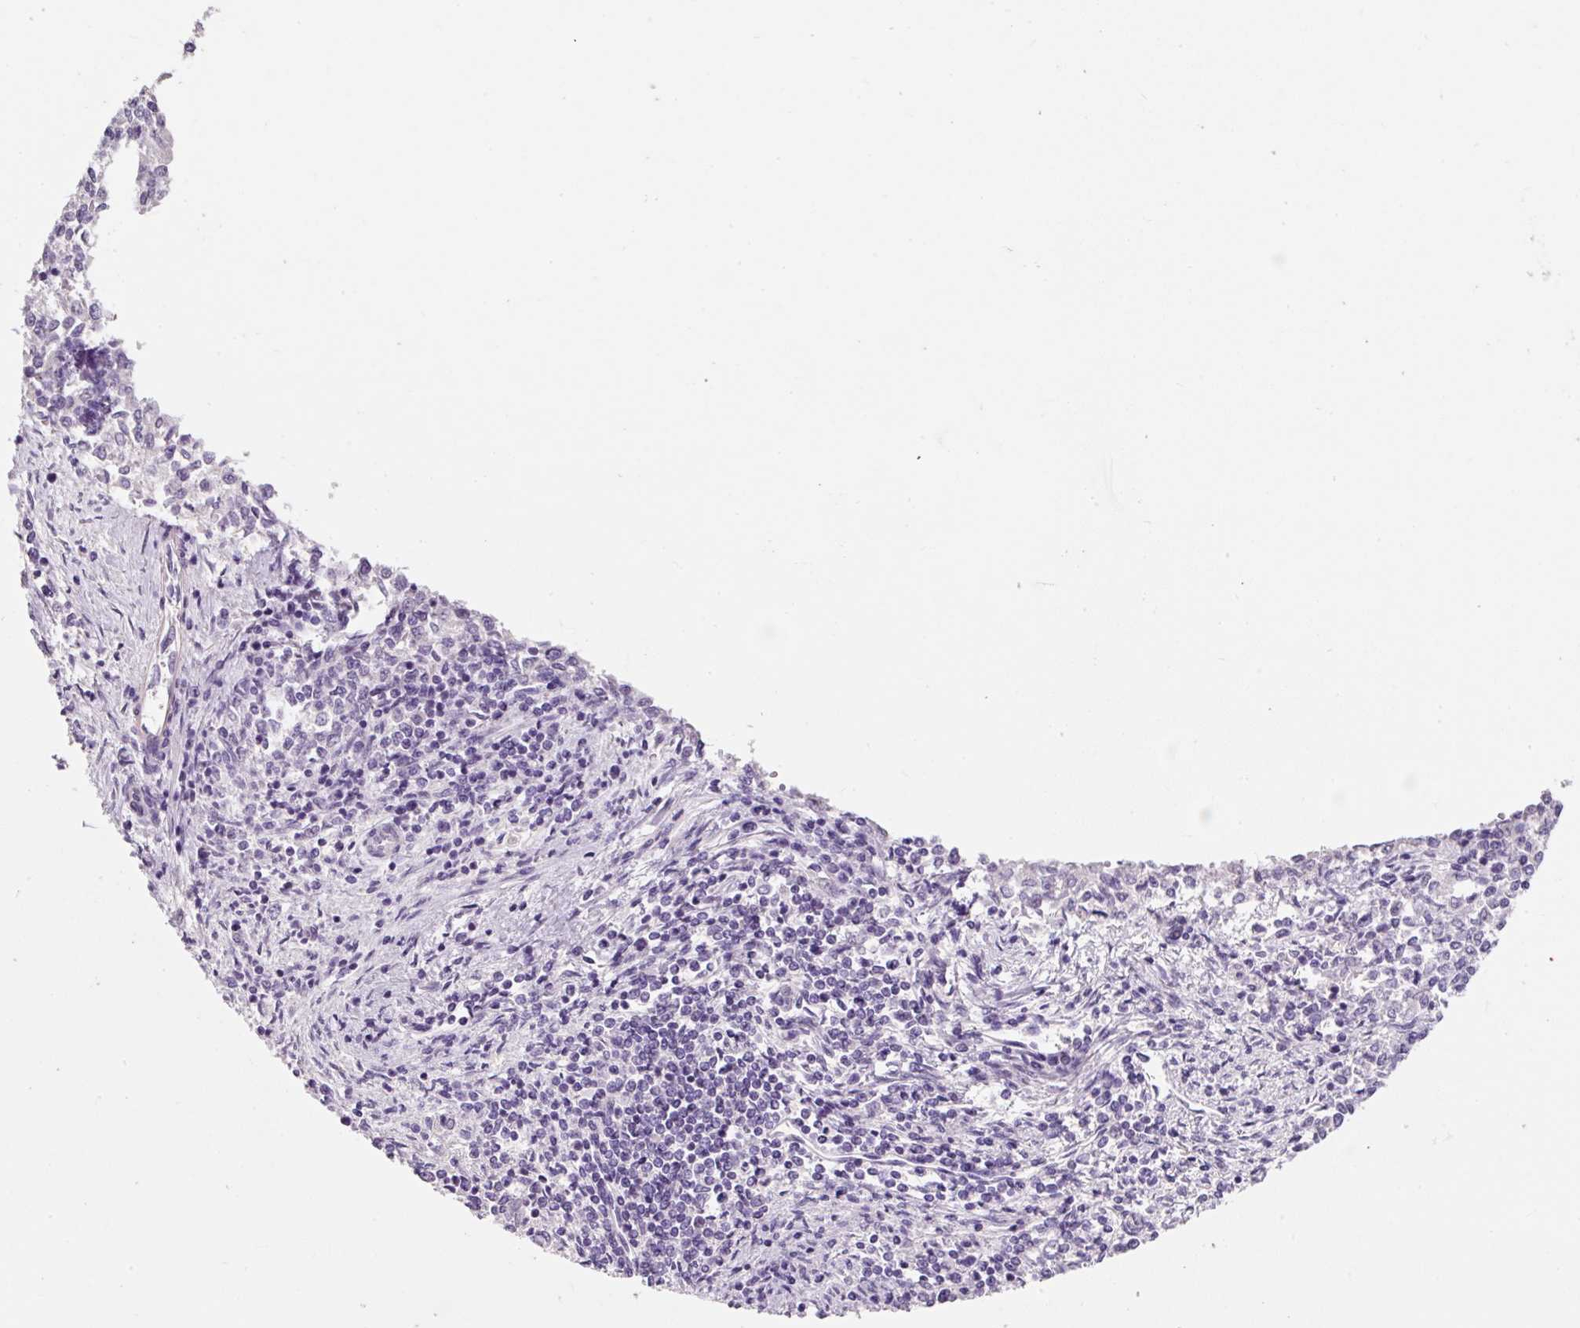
{"staining": {"intensity": "negative", "quantity": "none", "location": "none"}, "tissue": "endometrial cancer", "cell_type": "Tumor cells", "image_type": "cancer", "snomed": [{"axis": "morphology", "description": "Adenocarcinoma, NOS"}, {"axis": "topography", "description": "Endometrium"}], "caption": "A histopathology image of human endometrial cancer (adenocarcinoma) is negative for staining in tumor cells.", "gene": "SYP", "patient": {"sex": "female", "age": 50}}